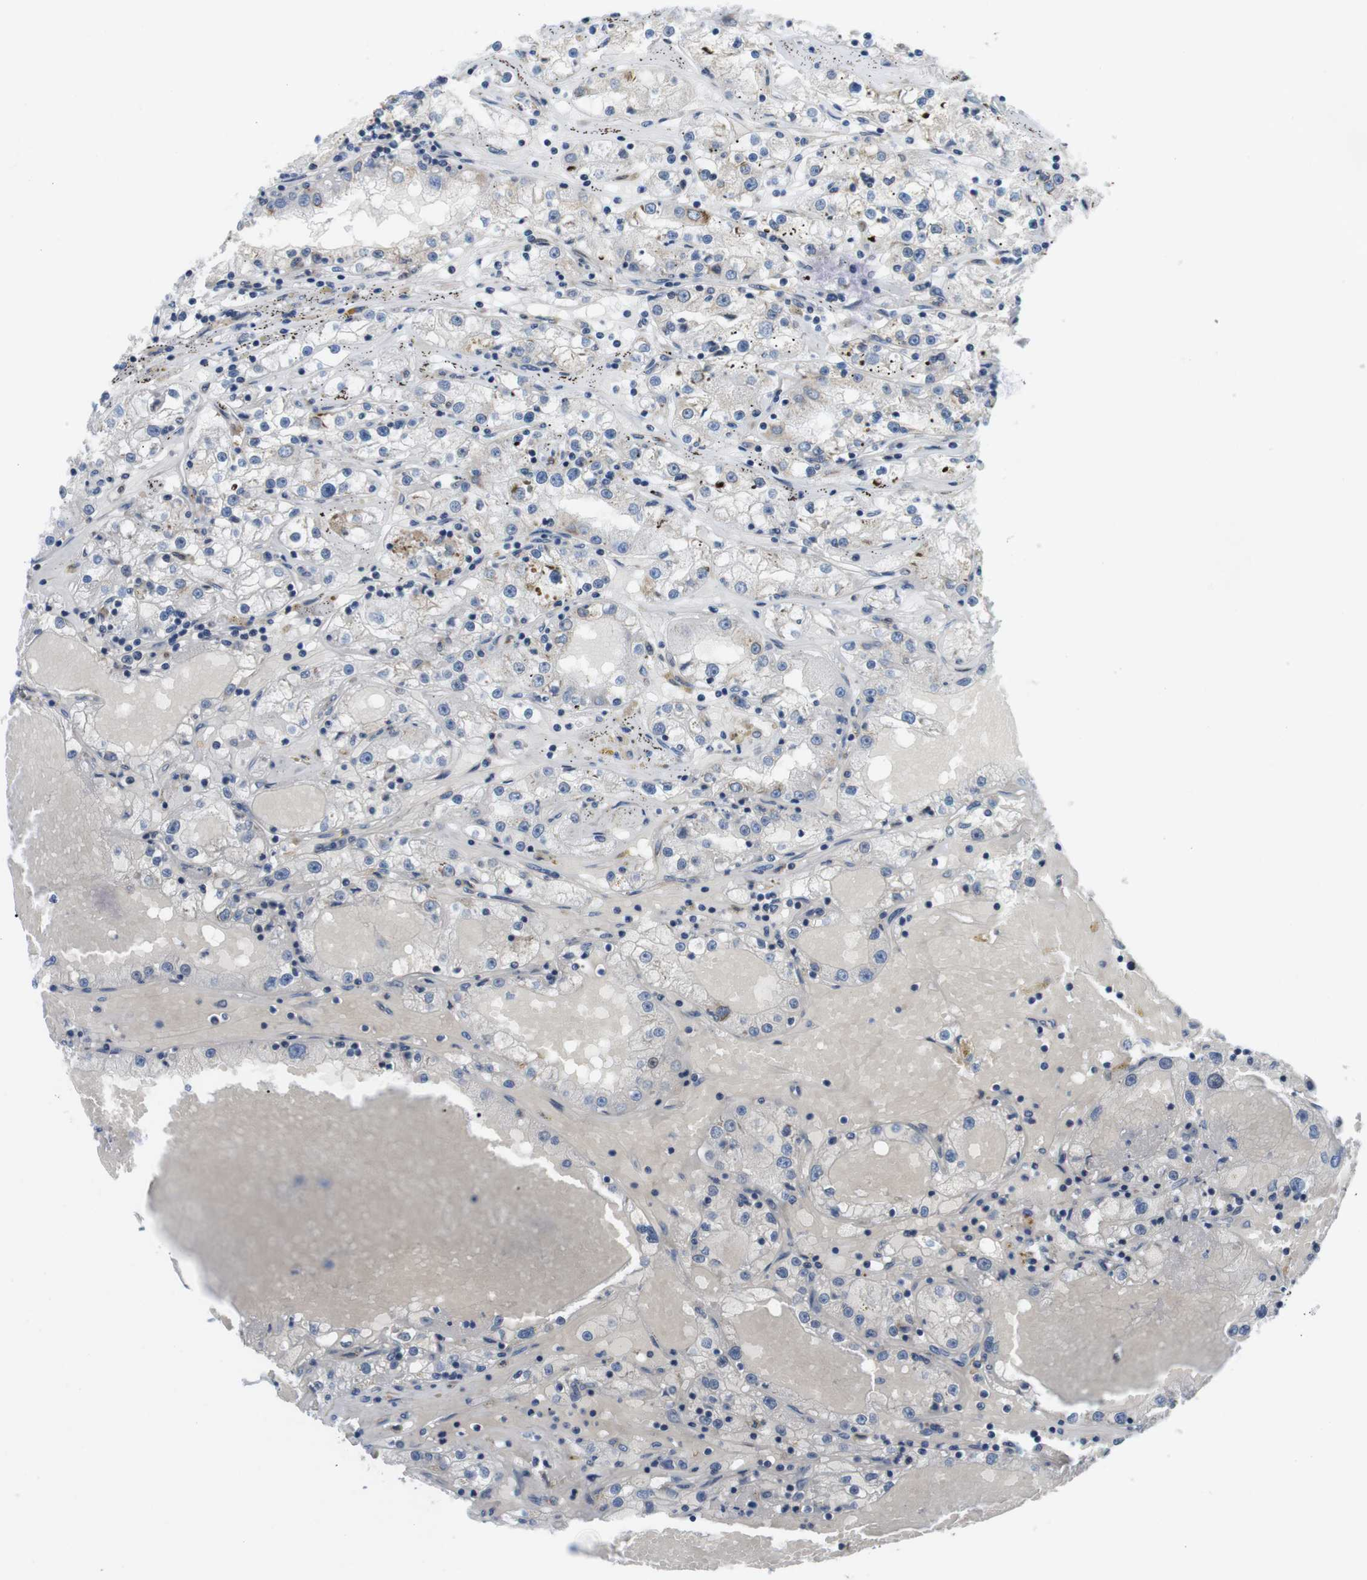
{"staining": {"intensity": "weak", "quantity": "<25%", "location": "cytoplasmic/membranous"}, "tissue": "renal cancer", "cell_type": "Tumor cells", "image_type": "cancer", "snomed": [{"axis": "morphology", "description": "Adenocarcinoma, NOS"}, {"axis": "topography", "description": "Kidney"}], "caption": "Immunohistochemistry image of neoplastic tissue: human renal adenocarcinoma stained with DAB displays no significant protein staining in tumor cells.", "gene": "HACD3", "patient": {"sex": "male", "age": 56}}